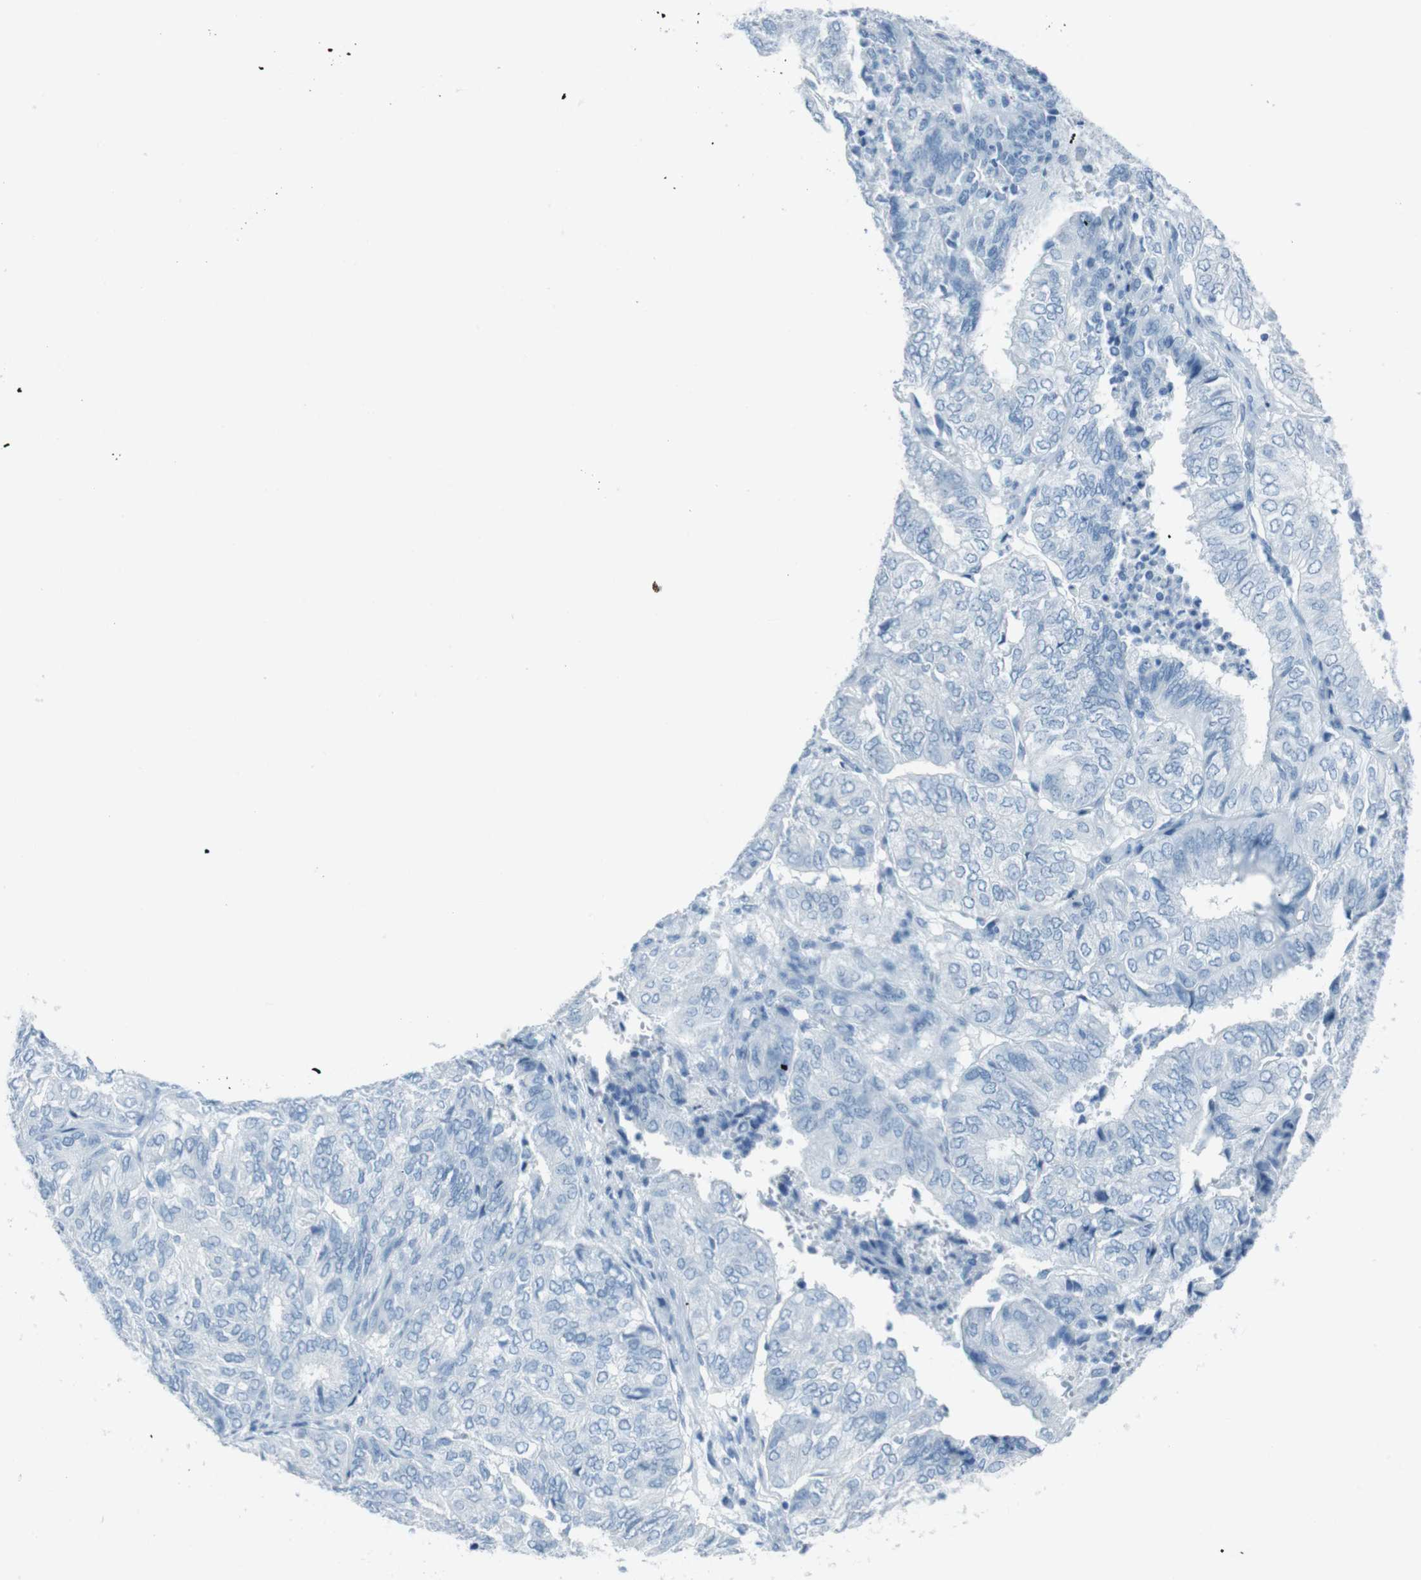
{"staining": {"intensity": "negative", "quantity": "none", "location": "none"}, "tissue": "endometrial cancer", "cell_type": "Tumor cells", "image_type": "cancer", "snomed": [{"axis": "morphology", "description": "Adenocarcinoma, NOS"}, {"axis": "topography", "description": "Uterus"}], "caption": "IHC image of human endometrial cancer (adenocarcinoma) stained for a protein (brown), which reveals no staining in tumor cells. The staining was performed using DAB (3,3'-diaminobenzidine) to visualize the protein expression in brown, while the nuclei were stained in blue with hematoxylin (Magnification: 20x).", "gene": "TMEM207", "patient": {"sex": "female", "age": 60}}